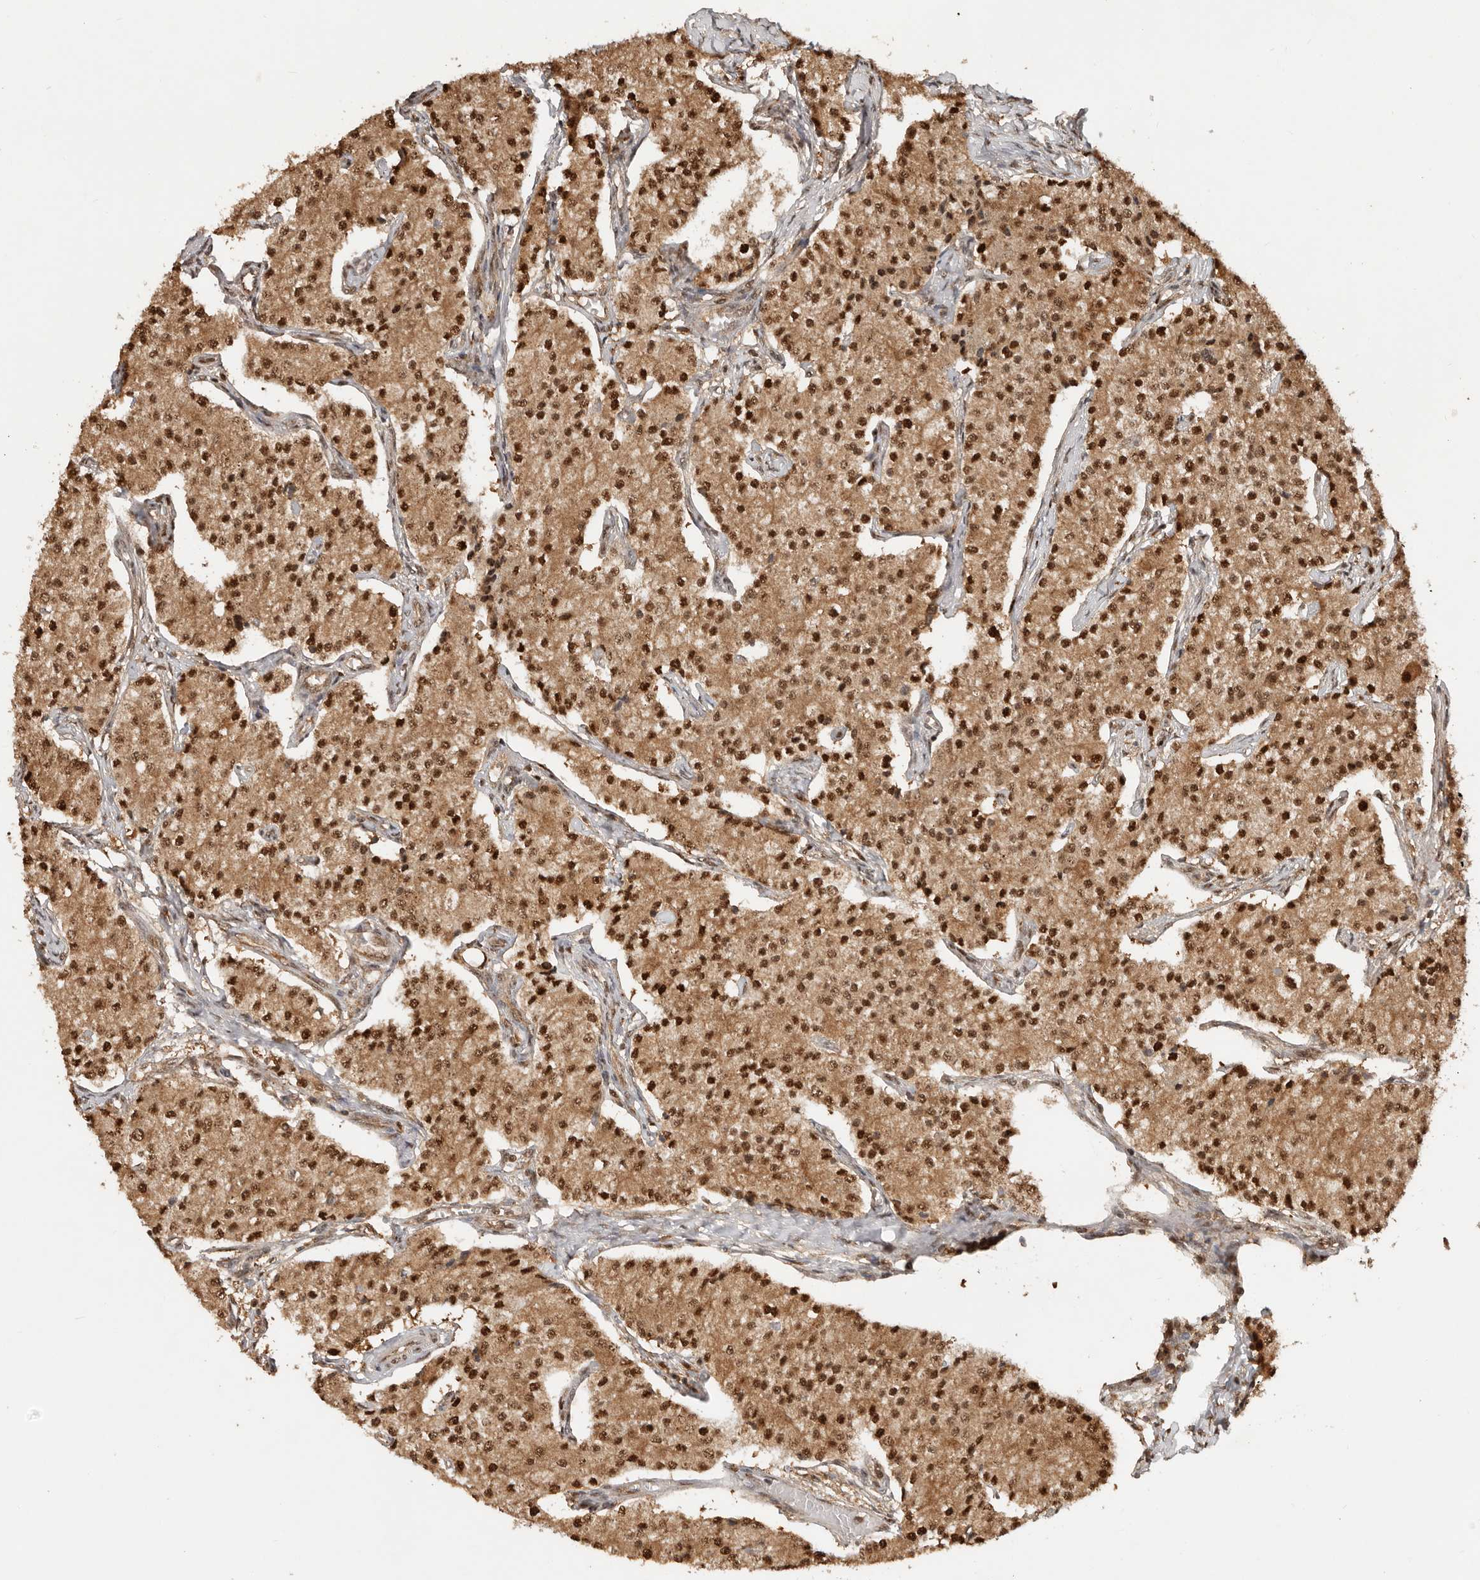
{"staining": {"intensity": "strong", "quantity": ">75%", "location": "cytoplasmic/membranous,nuclear"}, "tissue": "carcinoid", "cell_type": "Tumor cells", "image_type": "cancer", "snomed": [{"axis": "morphology", "description": "Carcinoid, malignant, NOS"}, {"axis": "topography", "description": "Colon"}], "caption": "Immunohistochemical staining of human carcinoid displays strong cytoplasmic/membranous and nuclear protein staining in approximately >75% of tumor cells. The staining is performed using DAB brown chromogen to label protein expression. The nuclei are counter-stained blue using hematoxylin.", "gene": "PSMA5", "patient": {"sex": "female", "age": 52}}